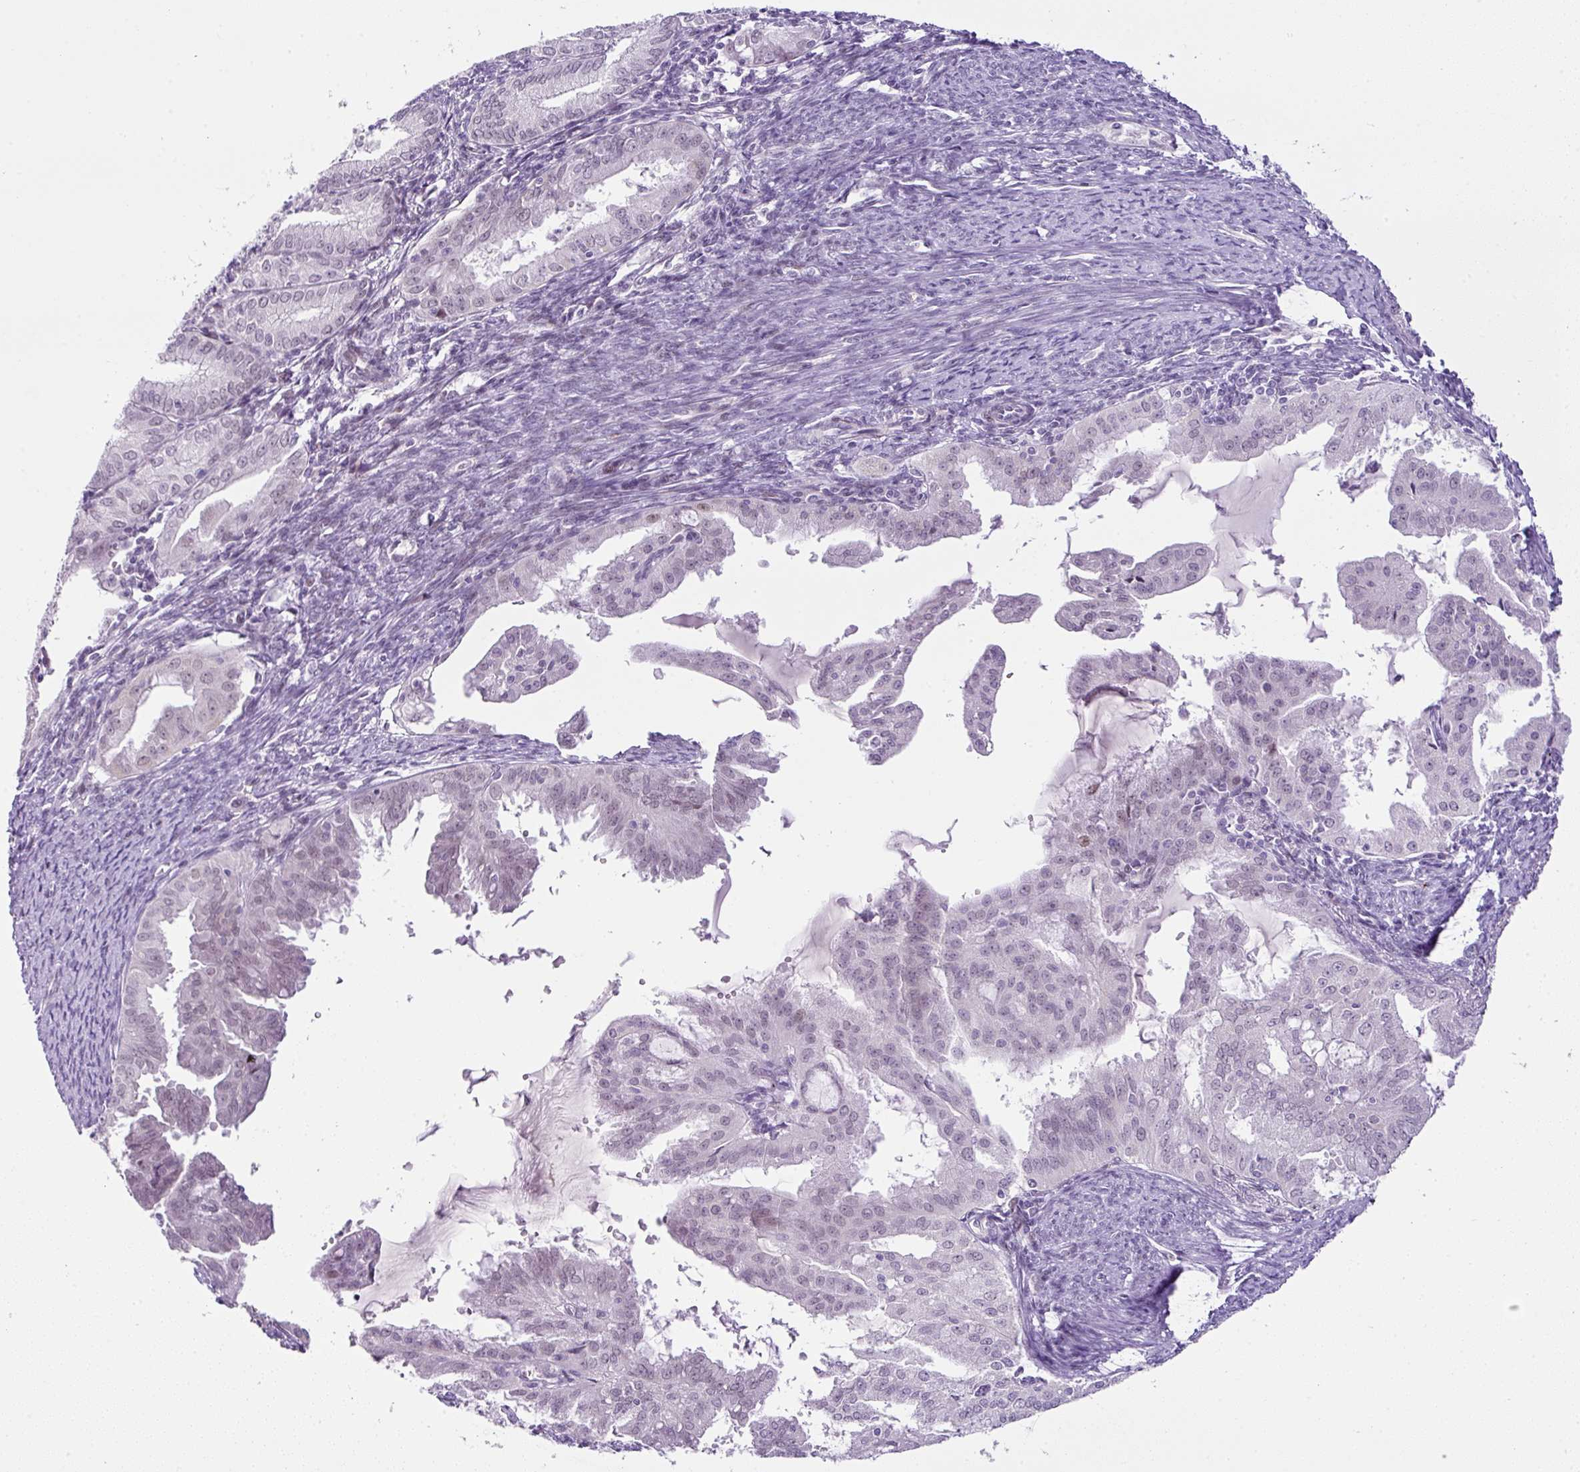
{"staining": {"intensity": "weak", "quantity": "25%-75%", "location": "nuclear"}, "tissue": "endometrial cancer", "cell_type": "Tumor cells", "image_type": "cancer", "snomed": [{"axis": "morphology", "description": "Adenocarcinoma, NOS"}, {"axis": "topography", "description": "Endometrium"}], "caption": "Immunohistochemical staining of endometrial cancer shows low levels of weak nuclear protein staining in approximately 25%-75% of tumor cells.", "gene": "CMTM5", "patient": {"sex": "female", "age": 70}}